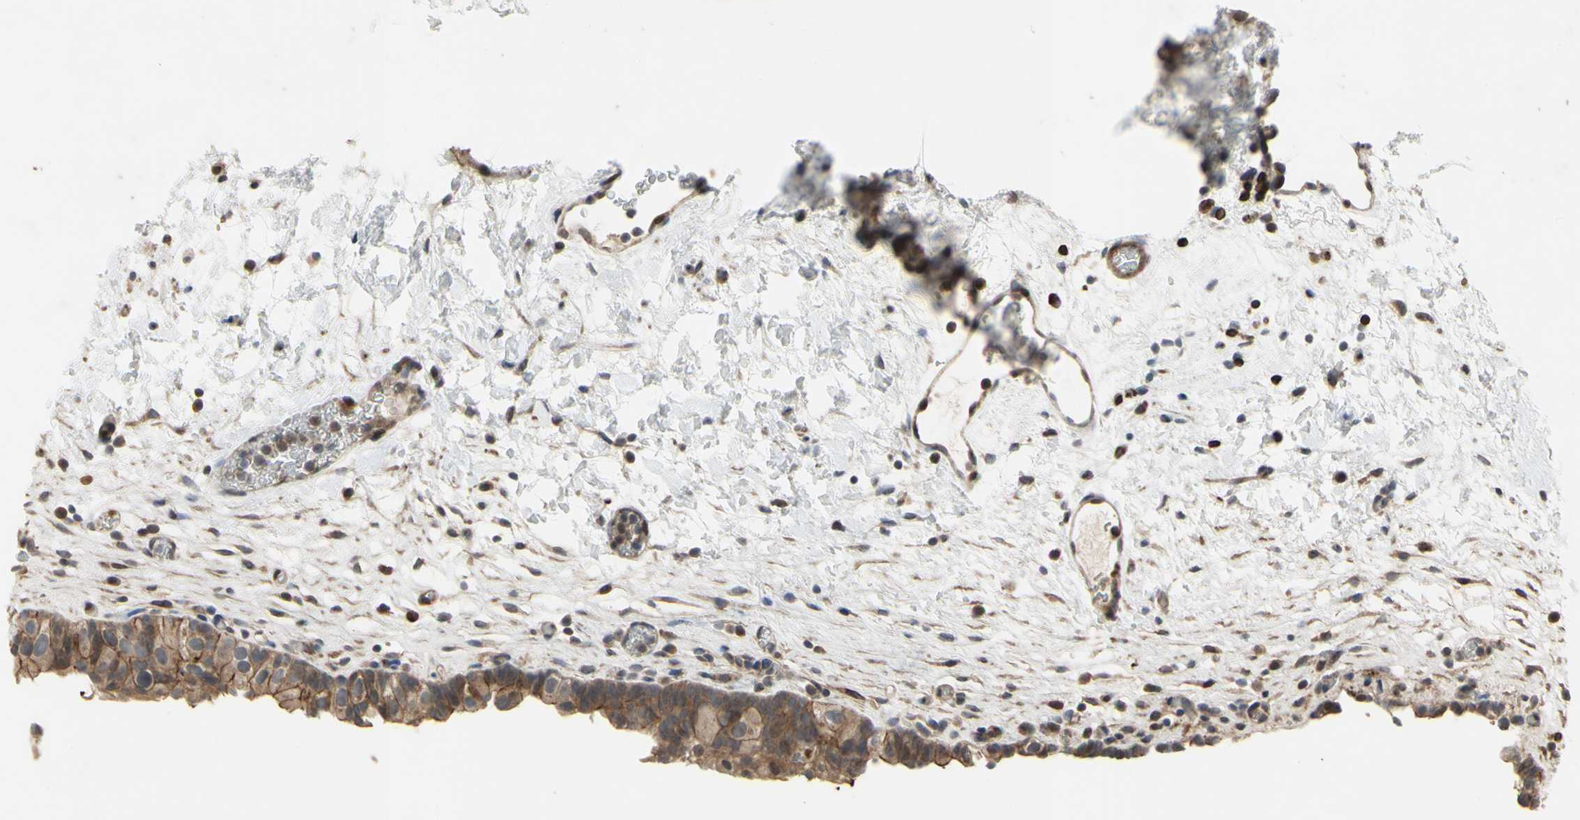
{"staining": {"intensity": "weak", "quantity": ">75%", "location": "cytoplasmic/membranous"}, "tissue": "urinary bladder", "cell_type": "Urothelial cells", "image_type": "normal", "snomed": [{"axis": "morphology", "description": "Normal tissue, NOS"}, {"axis": "topography", "description": "Urinary bladder"}], "caption": "This is a histology image of immunohistochemistry staining of benign urinary bladder, which shows weak expression in the cytoplasmic/membranous of urothelial cells.", "gene": "PLXNA2", "patient": {"sex": "female", "age": 64}}